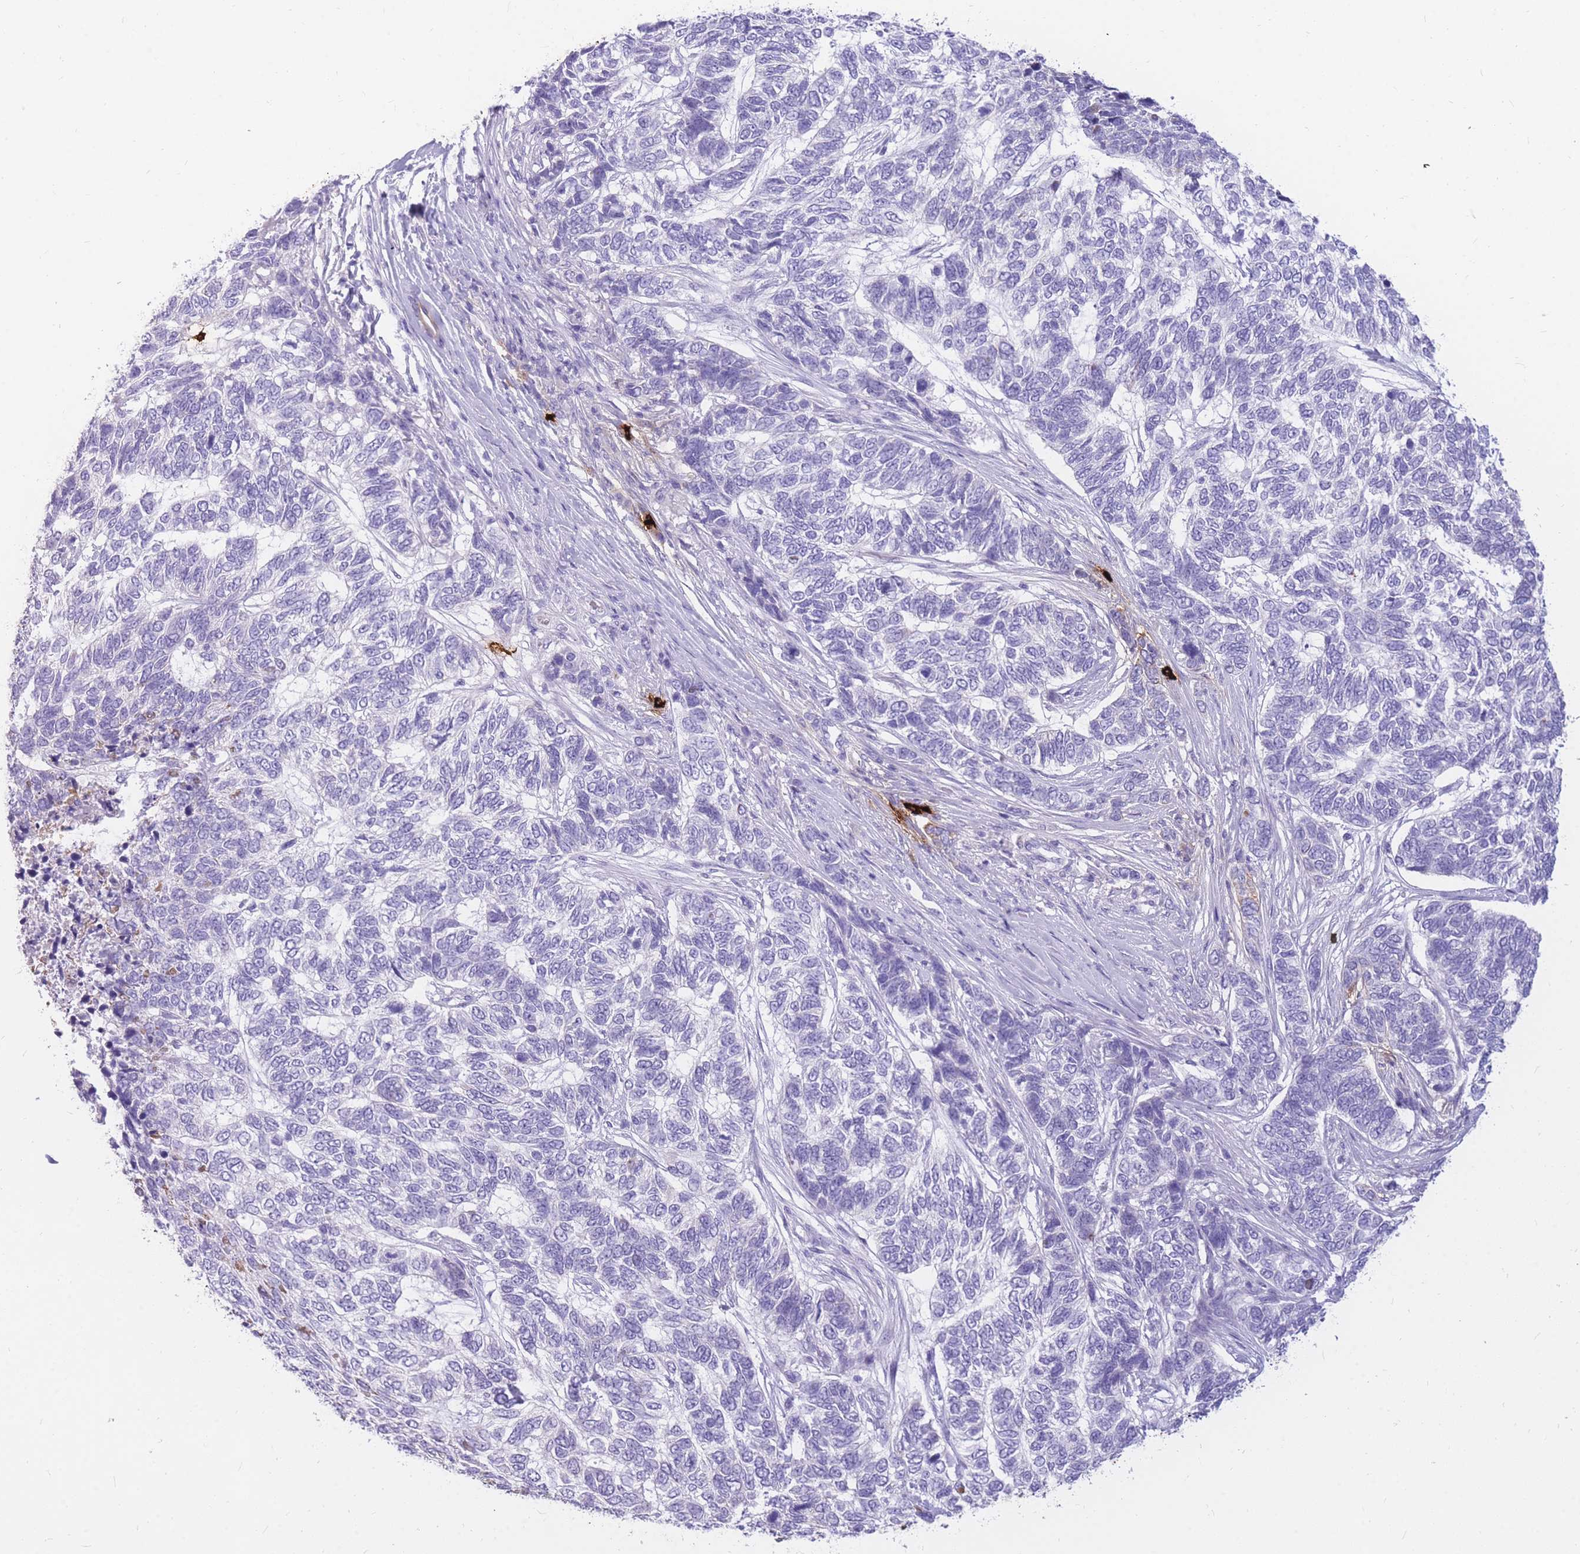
{"staining": {"intensity": "negative", "quantity": "none", "location": "none"}, "tissue": "skin cancer", "cell_type": "Tumor cells", "image_type": "cancer", "snomed": [{"axis": "morphology", "description": "Basal cell carcinoma"}, {"axis": "topography", "description": "Skin"}], "caption": "Histopathology image shows no significant protein staining in tumor cells of skin basal cell carcinoma. The staining was performed using DAB to visualize the protein expression in brown, while the nuclei were stained in blue with hematoxylin (Magnification: 20x).", "gene": "TPSAB1", "patient": {"sex": "female", "age": 65}}